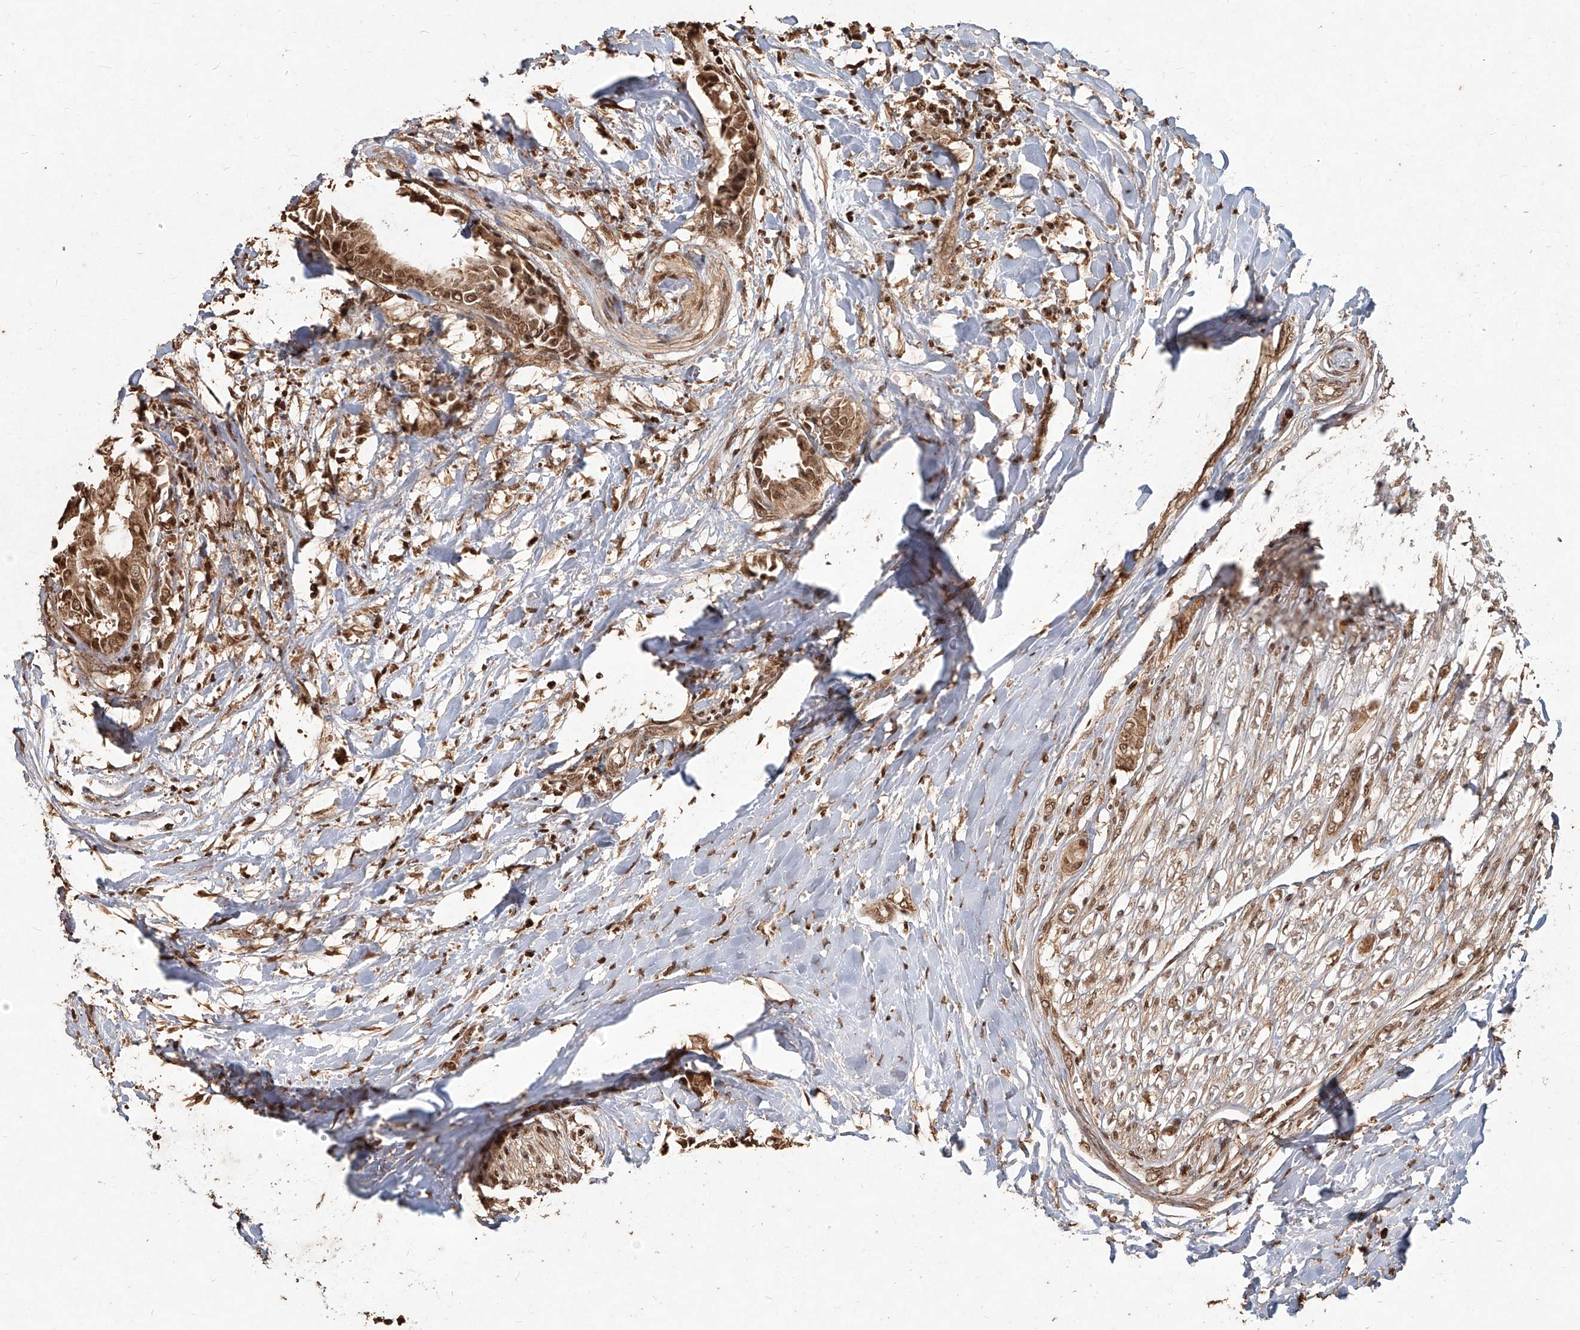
{"staining": {"intensity": "moderate", "quantity": ">75%", "location": "cytoplasmic/membranous,nuclear"}, "tissue": "head and neck cancer", "cell_type": "Tumor cells", "image_type": "cancer", "snomed": [{"axis": "morphology", "description": "Adenocarcinoma, NOS"}, {"axis": "topography", "description": "Salivary gland"}, {"axis": "topography", "description": "Head-Neck"}], "caption": "The immunohistochemical stain highlights moderate cytoplasmic/membranous and nuclear staining in tumor cells of adenocarcinoma (head and neck) tissue.", "gene": "UBE2K", "patient": {"sex": "female", "age": 59}}